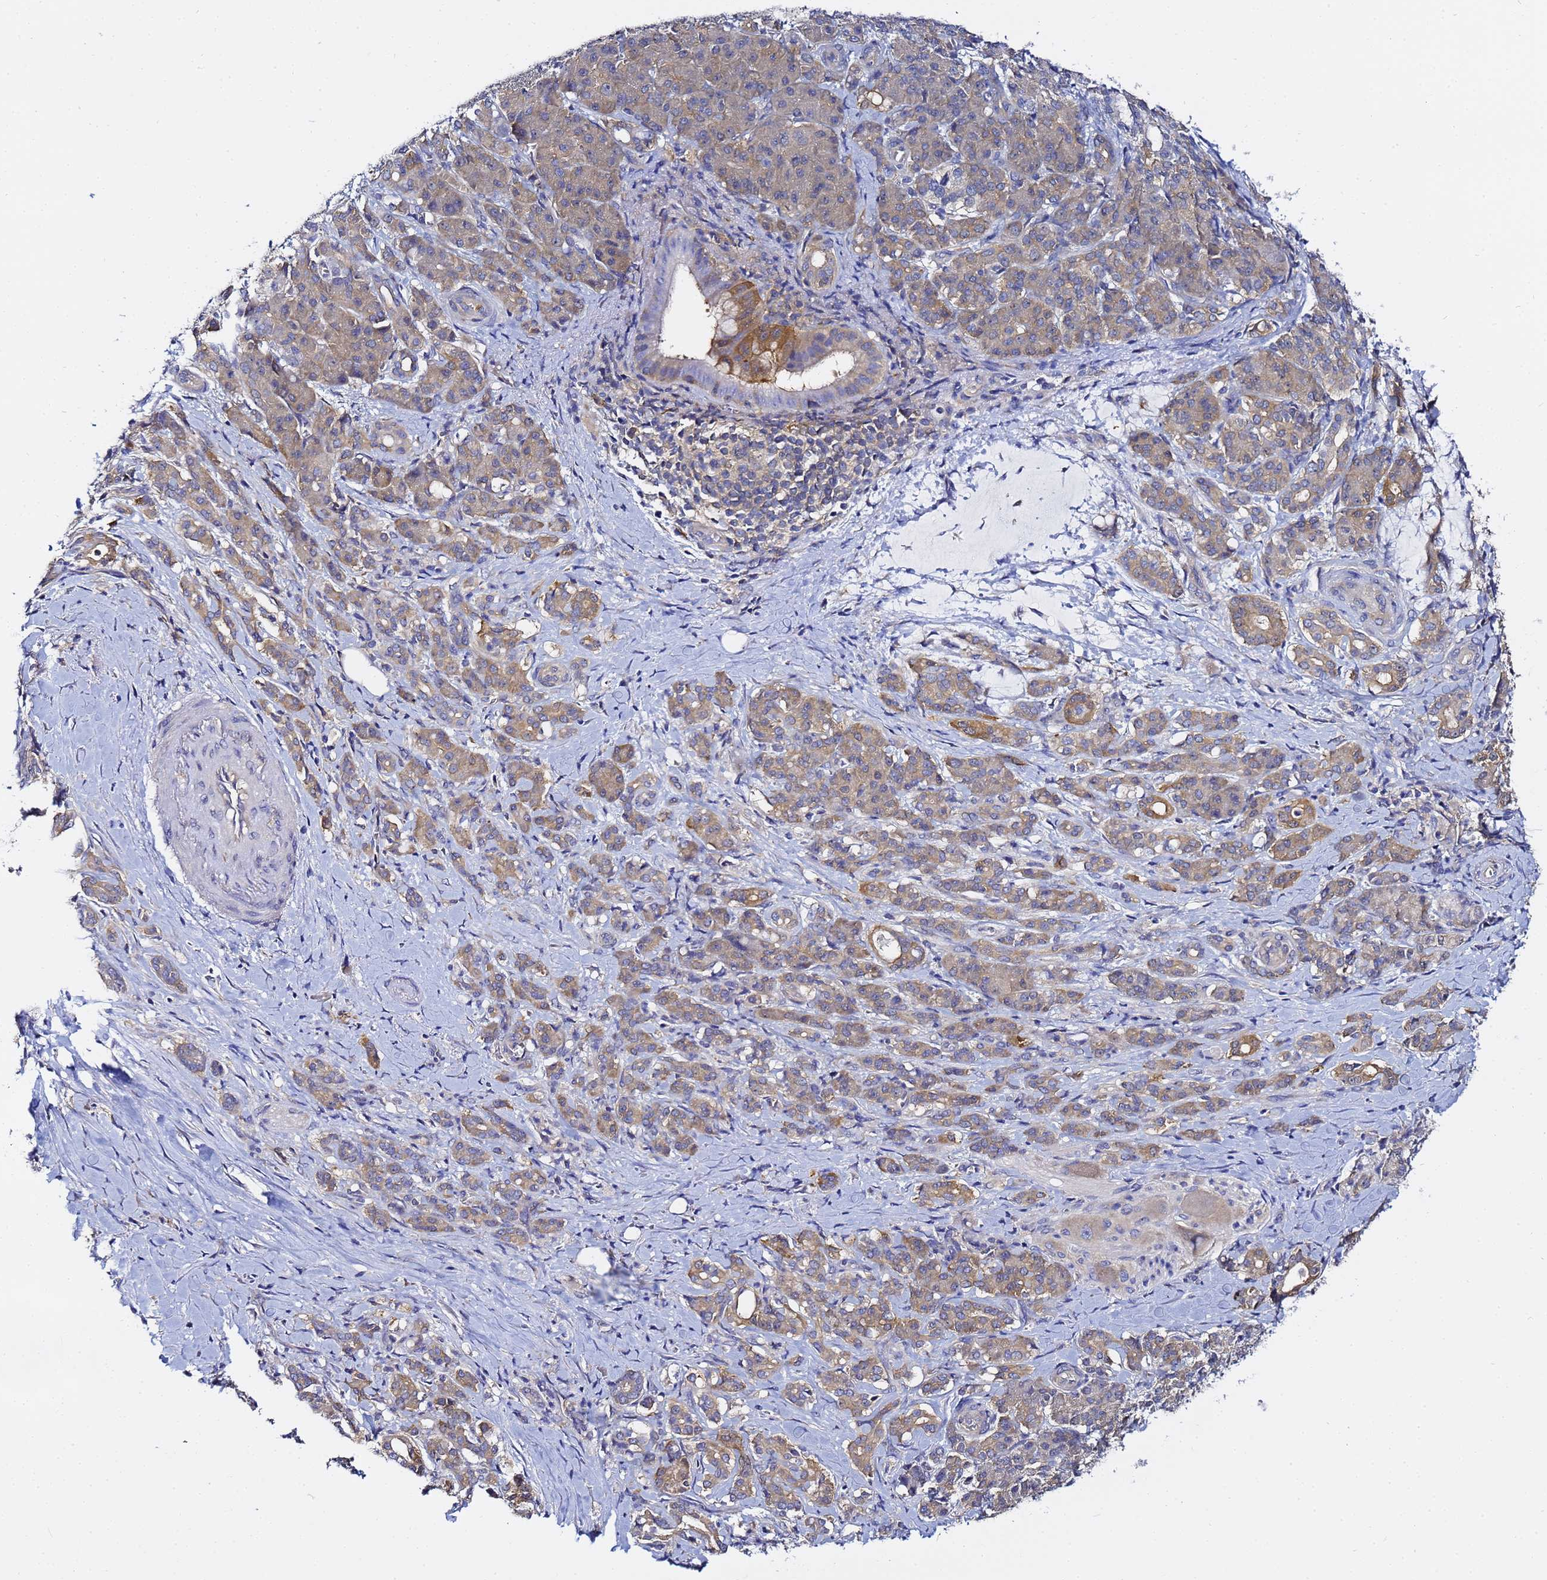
{"staining": {"intensity": "weak", "quantity": ">75%", "location": "cytoplasmic/membranous"}, "tissue": "pancreatic cancer", "cell_type": "Tumor cells", "image_type": "cancer", "snomed": [{"axis": "morphology", "description": "Adenocarcinoma, NOS"}, {"axis": "topography", "description": "Pancreas"}], "caption": "Adenocarcinoma (pancreatic) tissue demonstrates weak cytoplasmic/membranous staining in about >75% of tumor cells, visualized by immunohistochemistry. The staining is performed using DAB (3,3'-diaminobenzidine) brown chromogen to label protein expression. The nuclei are counter-stained blue using hematoxylin.", "gene": "LENG1", "patient": {"sex": "male", "age": 57}}